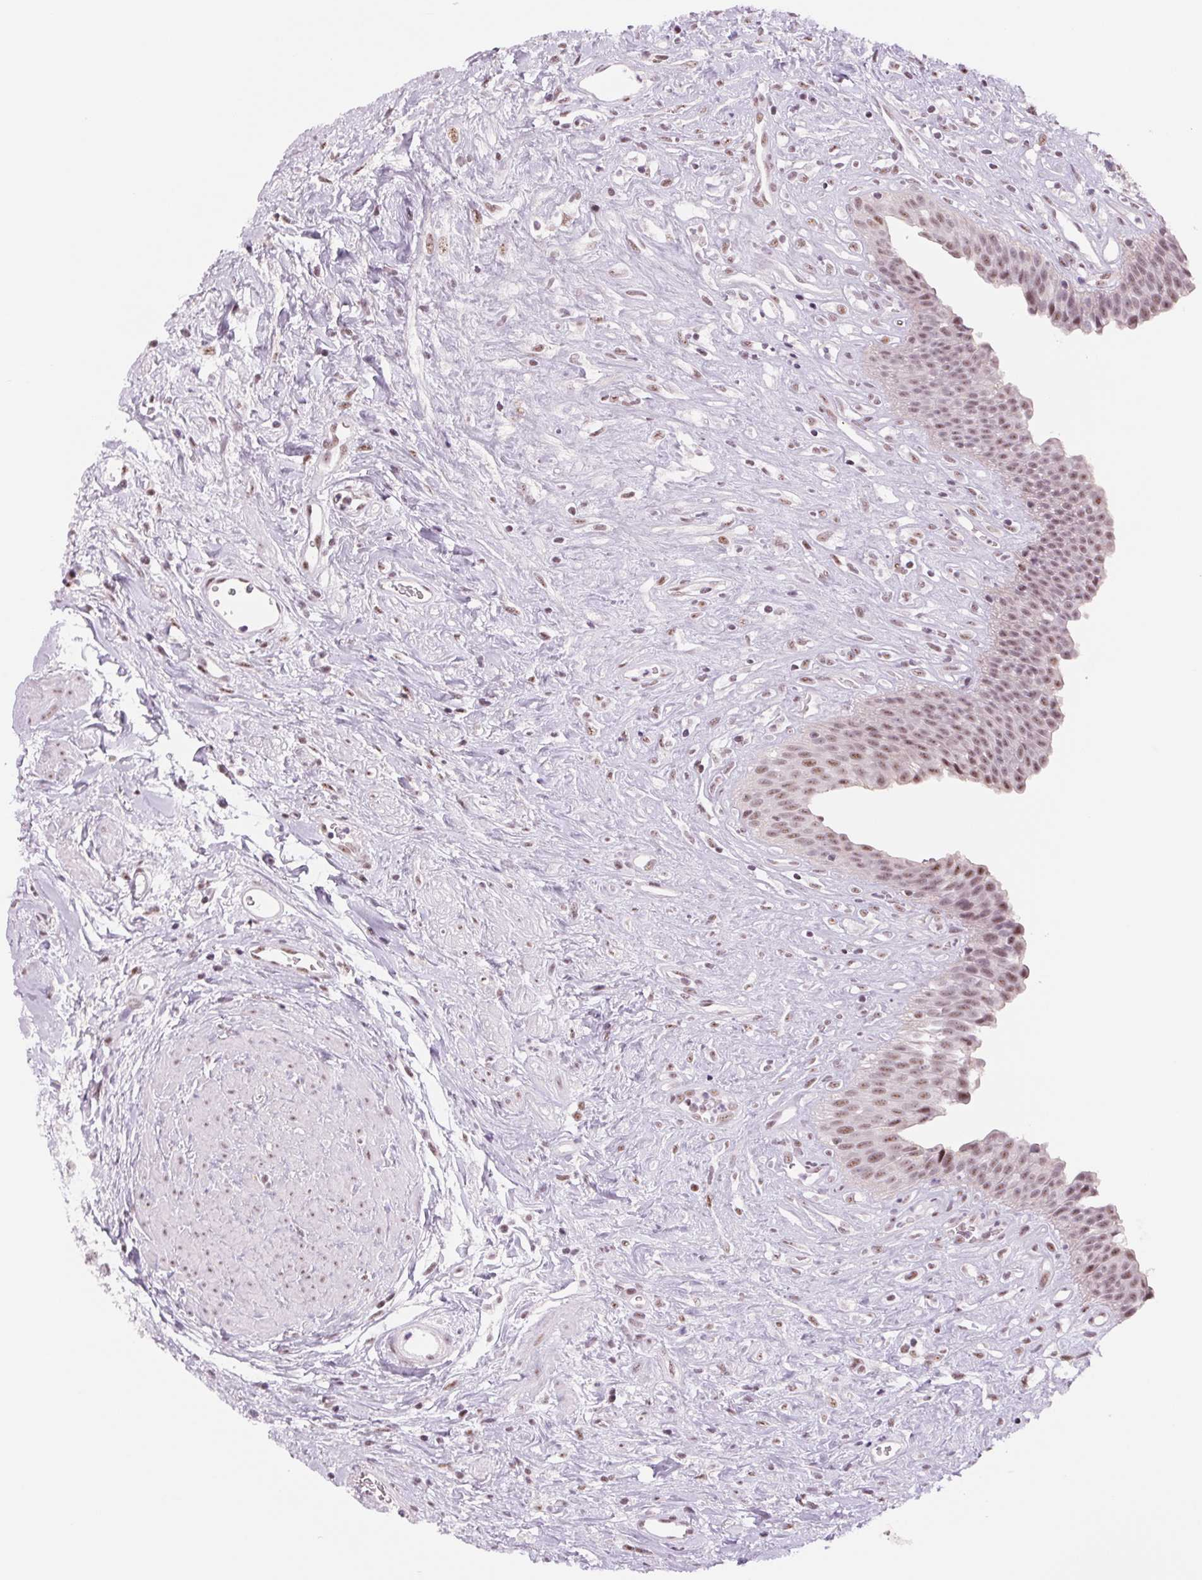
{"staining": {"intensity": "moderate", "quantity": "25%-75%", "location": "nuclear"}, "tissue": "urinary bladder", "cell_type": "Urothelial cells", "image_type": "normal", "snomed": [{"axis": "morphology", "description": "Normal tissue, NOS"}, {"axis": "topography", "description": "Urinary bladder"}], "caption": "The micrograph reveals a brown stain indicating the presence of a protein in the nuclear of urothelial cells in urinary bladder. (IHC, brightfield microscopy, high magnification).", "gene": "ZC3H14", "patient": {"sex": "female", "age": 56}}